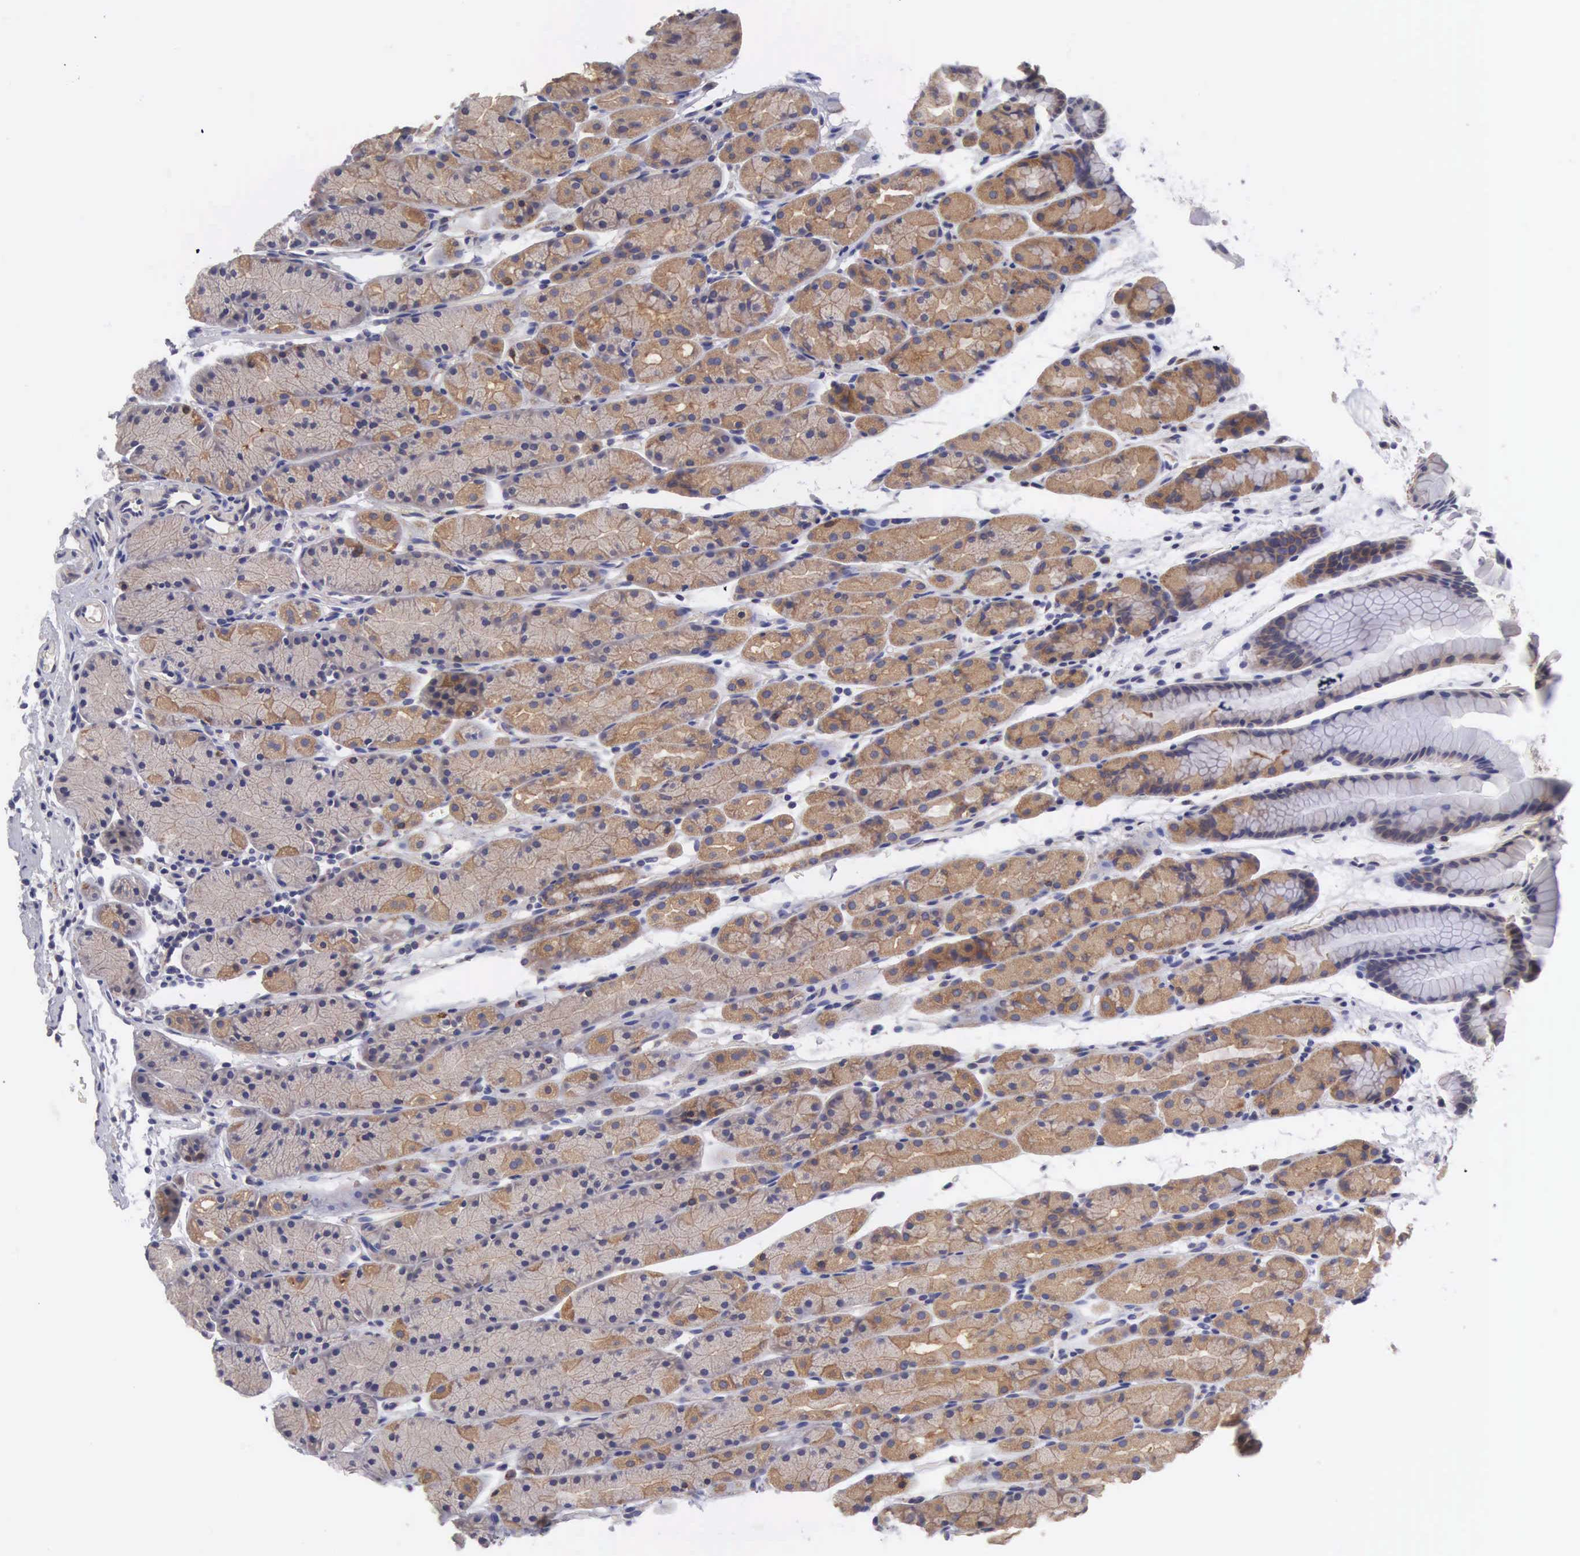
{"staining": {"intensity": "weak", "quantity": "25%-75%", "location": "cytoplasmic/membranous"}, "tissue": "stomach", "cell_type": "Glandular cells", "image_type": "normal", "snomed": [{"axis": "morphology", "description": "Normal tissue, NOS"}, {"axis": "topography", "description": "Esophagus"}, {"axis": "topography", "description": "Stomach, upper"}], "caption": "Brown immunohistochemical staining in normal human stomach exhibits weak cytoplasmic/membranous expression in approximately 25%-75% of glandular cells. Using DAB (brown) and hematoxylin (blue) stains, captured at high magnification using brightfield microscopy.", "gene": "SLITRK4", "patient": {"sex": "male", "age": 47}}